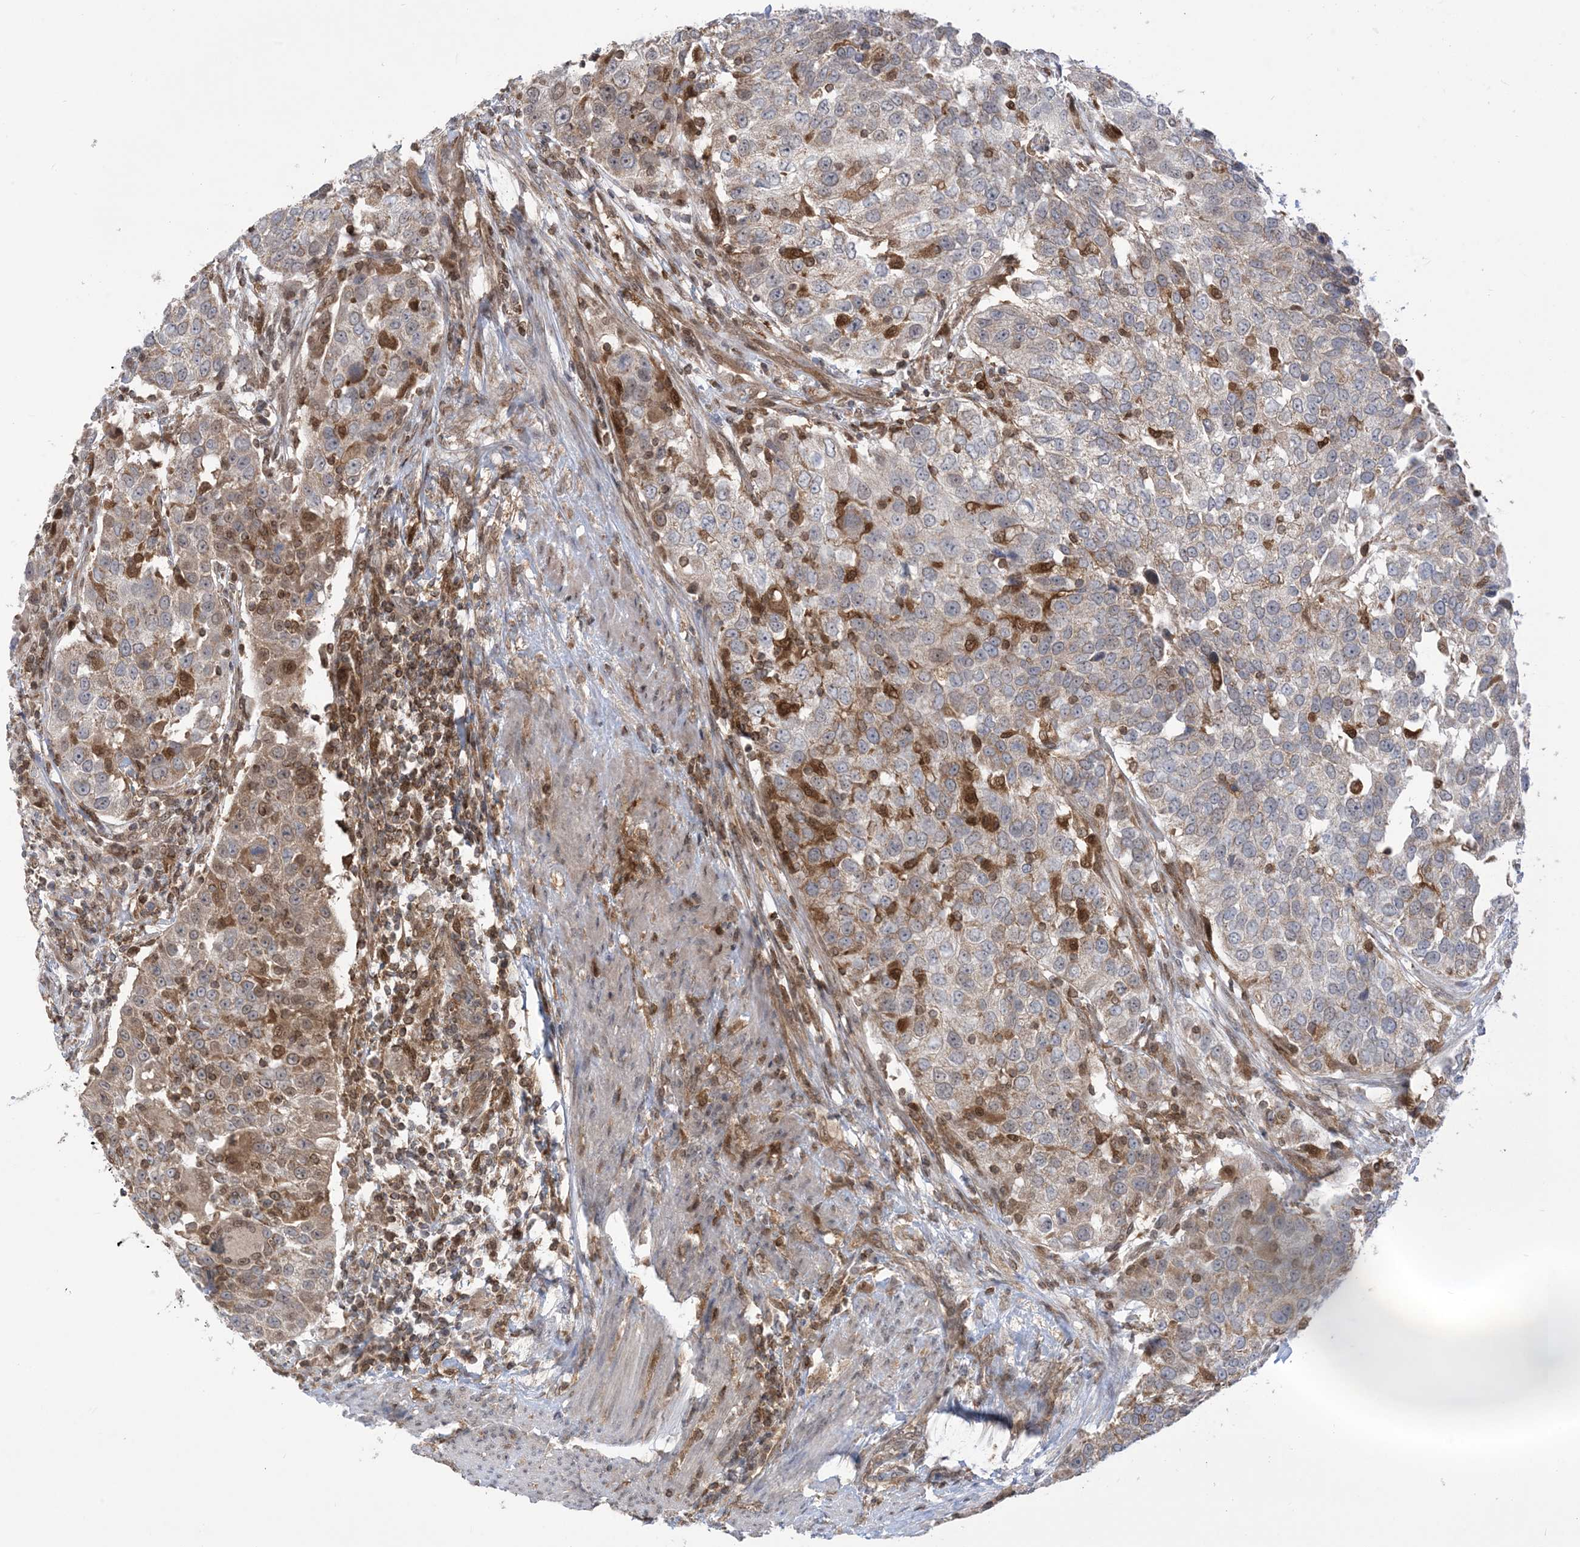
{"staining": {"intensity": "weak", "quantity": "<25%", "location": "cytoplasmic/membranous"}, "tissue": "urothelial cancer", "cell_type": "Tumor cells", "image_type": "cancer", "snomed": [{"axis": "morphology", "description": "Urothelial carcinoma, High grade"}, {"axis": "topography", "description": "Urinary bladder"}], "caption": "IHC of human urothelial carcinoma (high-grade) displays no expression in tumor cells.", "gene": "CASP4", "patient": {"sex": "female", "age": 80}}